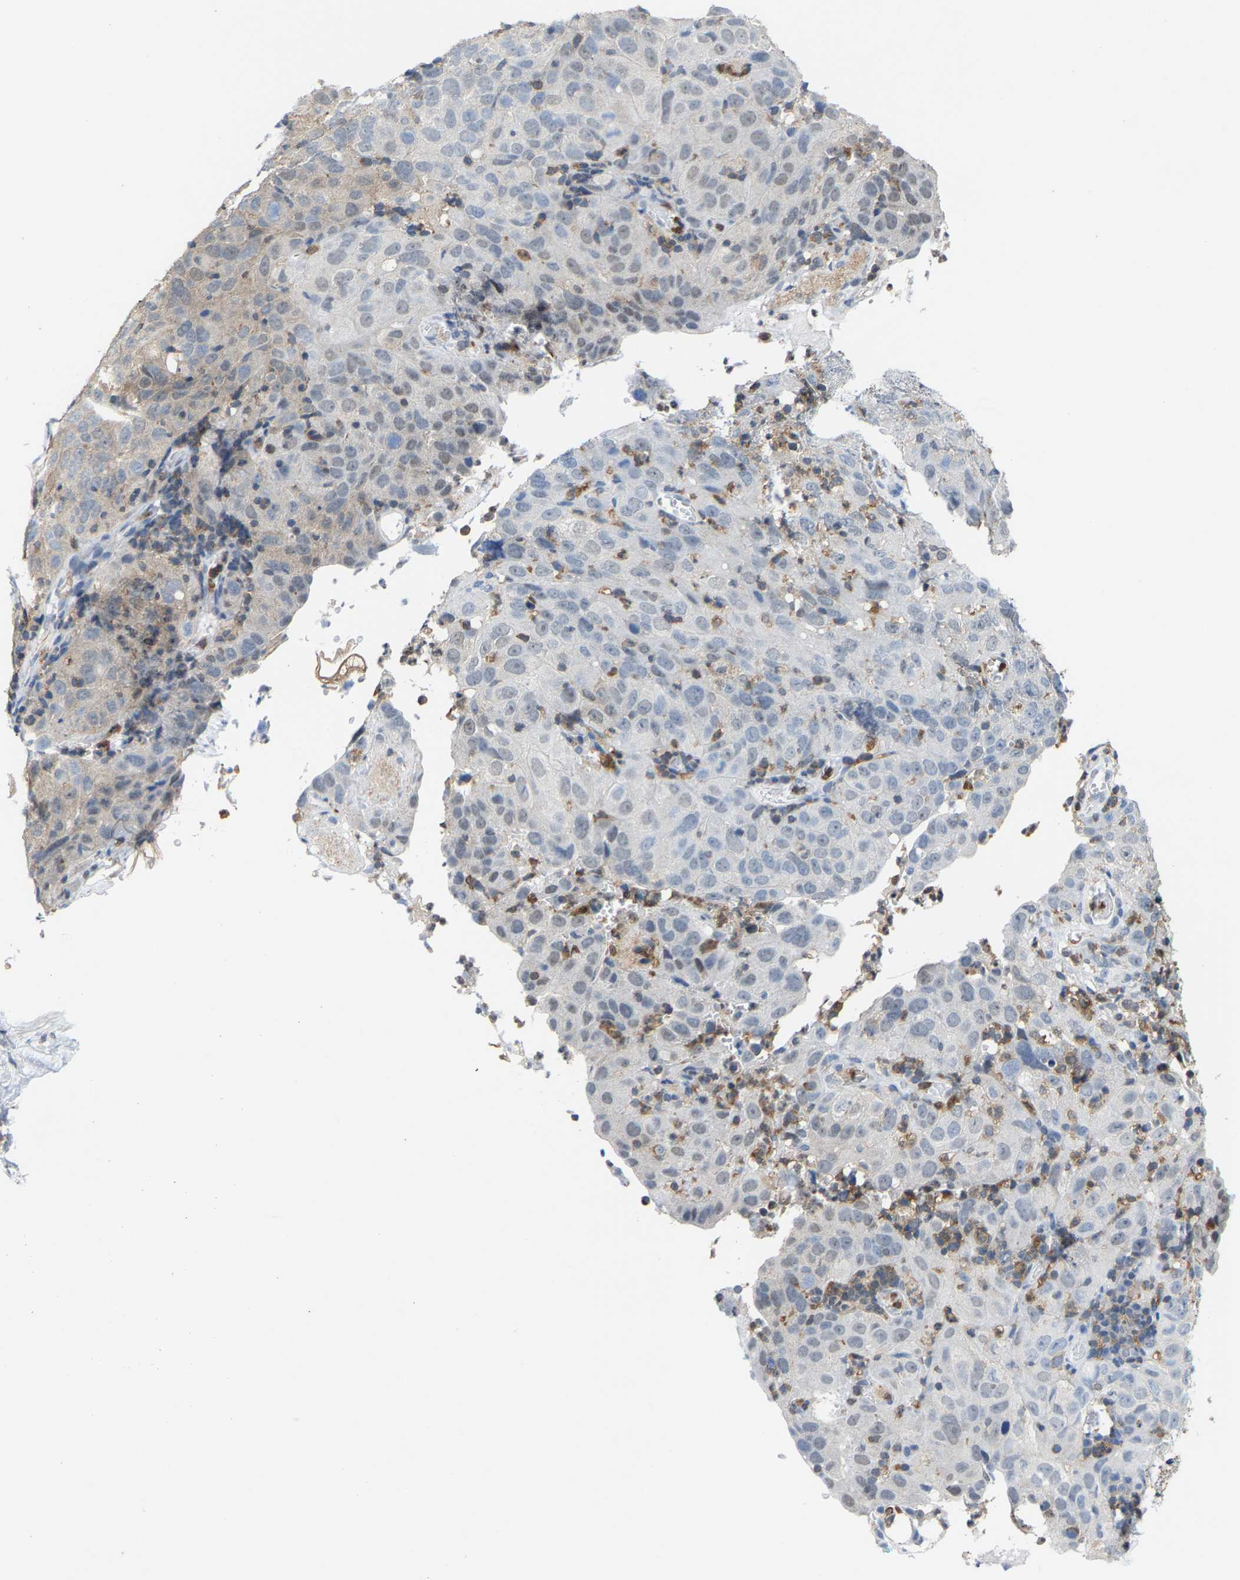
{"staining": {"intensity": "negative", "quantity": "none", "location": "none"}, "tissue": "cervical cancer", "cell_type": "Tumor cells", "image_type": "cancer", "snomed": [{"axis": "morphology", "description": "Squamous cell carcinoma, NOS"}, {"axis": "topography", "description": "Cervix"}], "caption": "The photomicrograph displays no staining of tumor cells in cervical cancer. (DAB immunohistochemistry with hematoxylin counter stain).", "gene": "FGD3", "patient": {"sex": "female", "age": 32}}